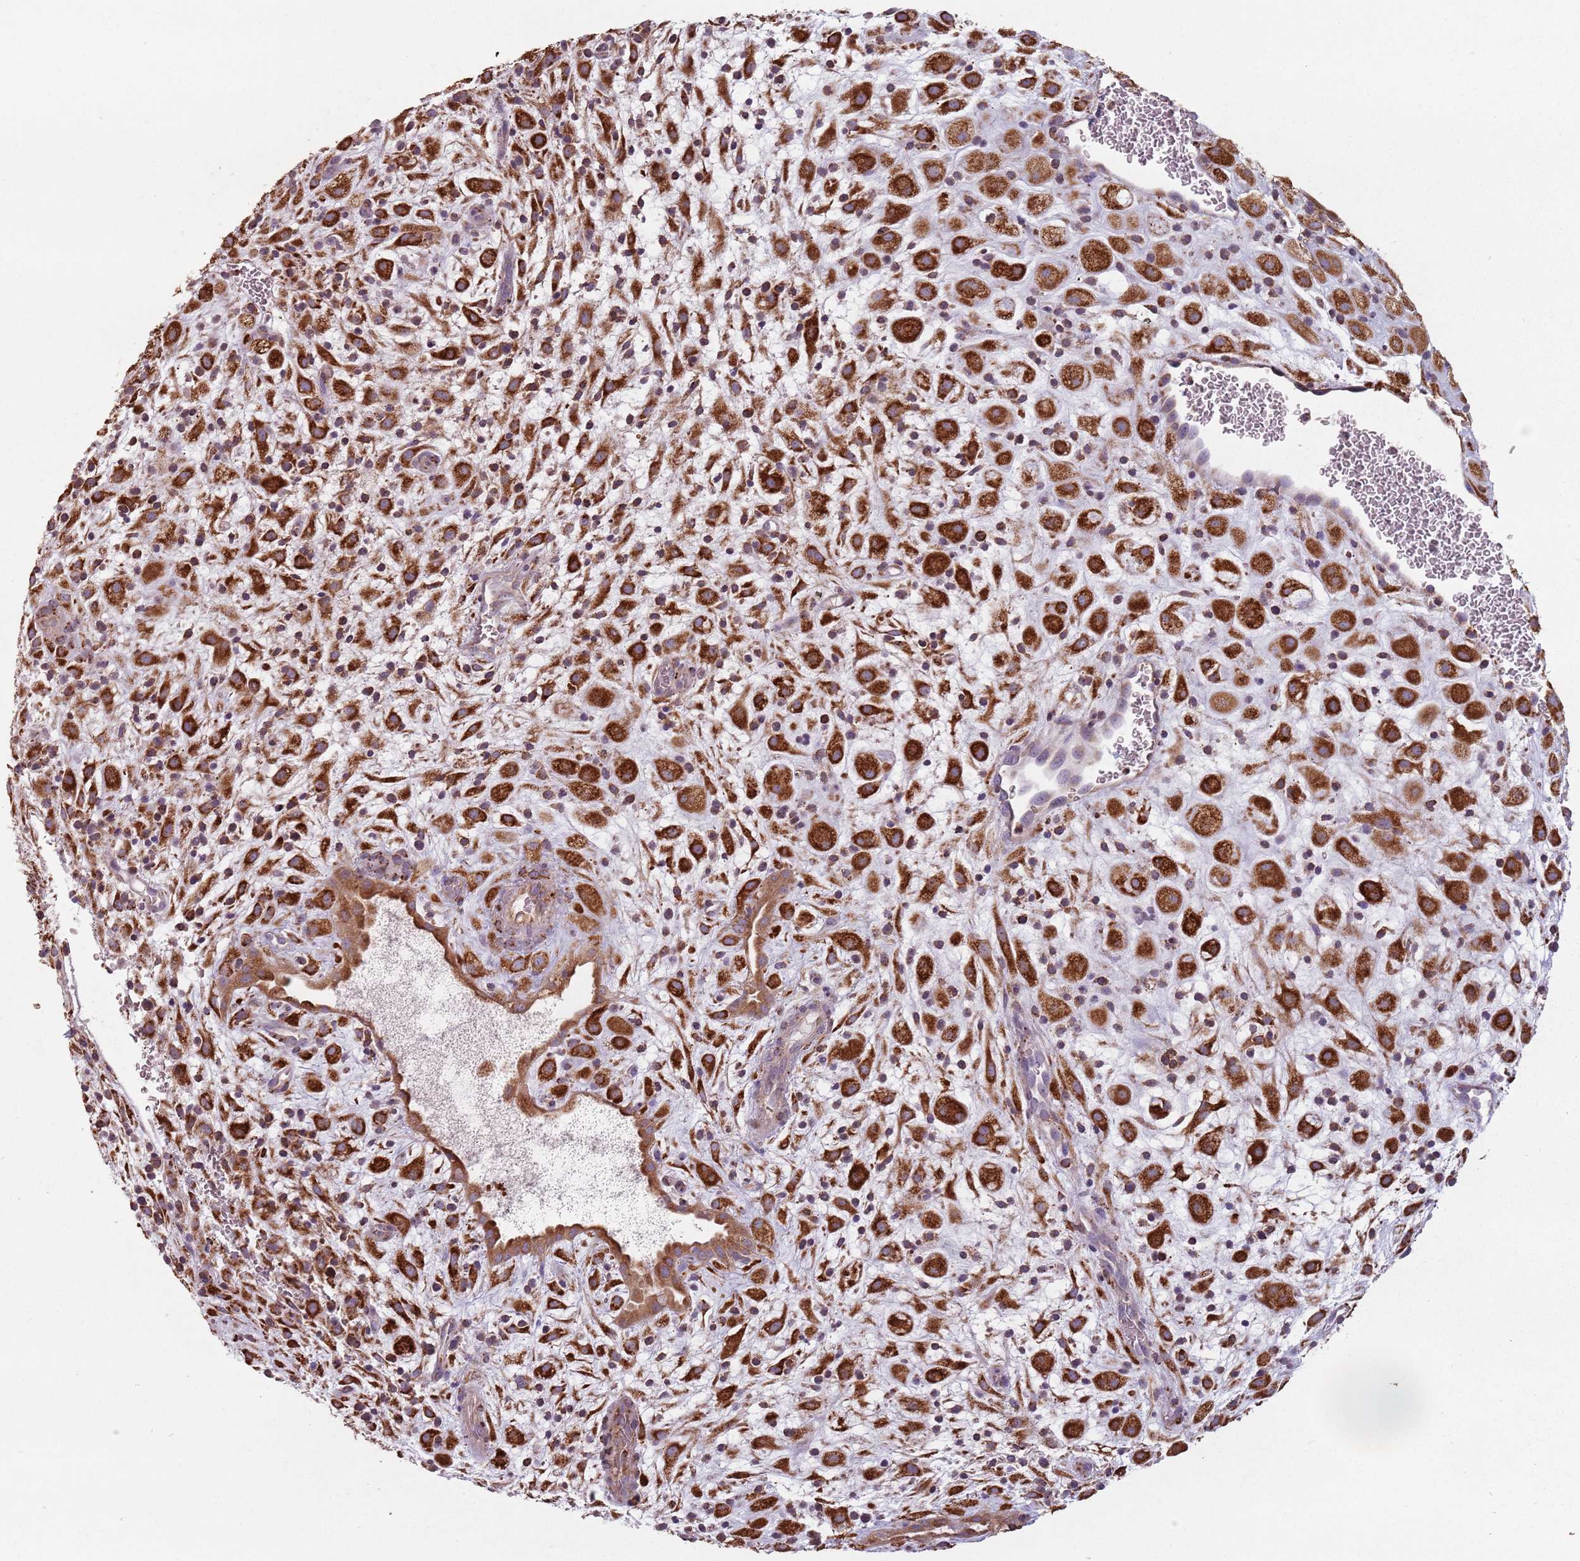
{"staining": {"intensity": "strong", "quantity": ">75%", "location": "cytoplasmic/membranous"}, "tissue": "placenta", "cell_type": "Decidual cells", "image_type": "normal", "snomed": [{"axis": "morphology", "description": "Normal tissue, NOS"}, {"axis": "topography", "description": "Placenta"}], "caption": "This is a photomicrograph of immunohistochemistry staining of unremarkable placenta, which shows strong staining in the cytoplasmic/membranous of decidual cells.", "gene": "RPS9", "patient": {"sex": "female", "age": 35}}